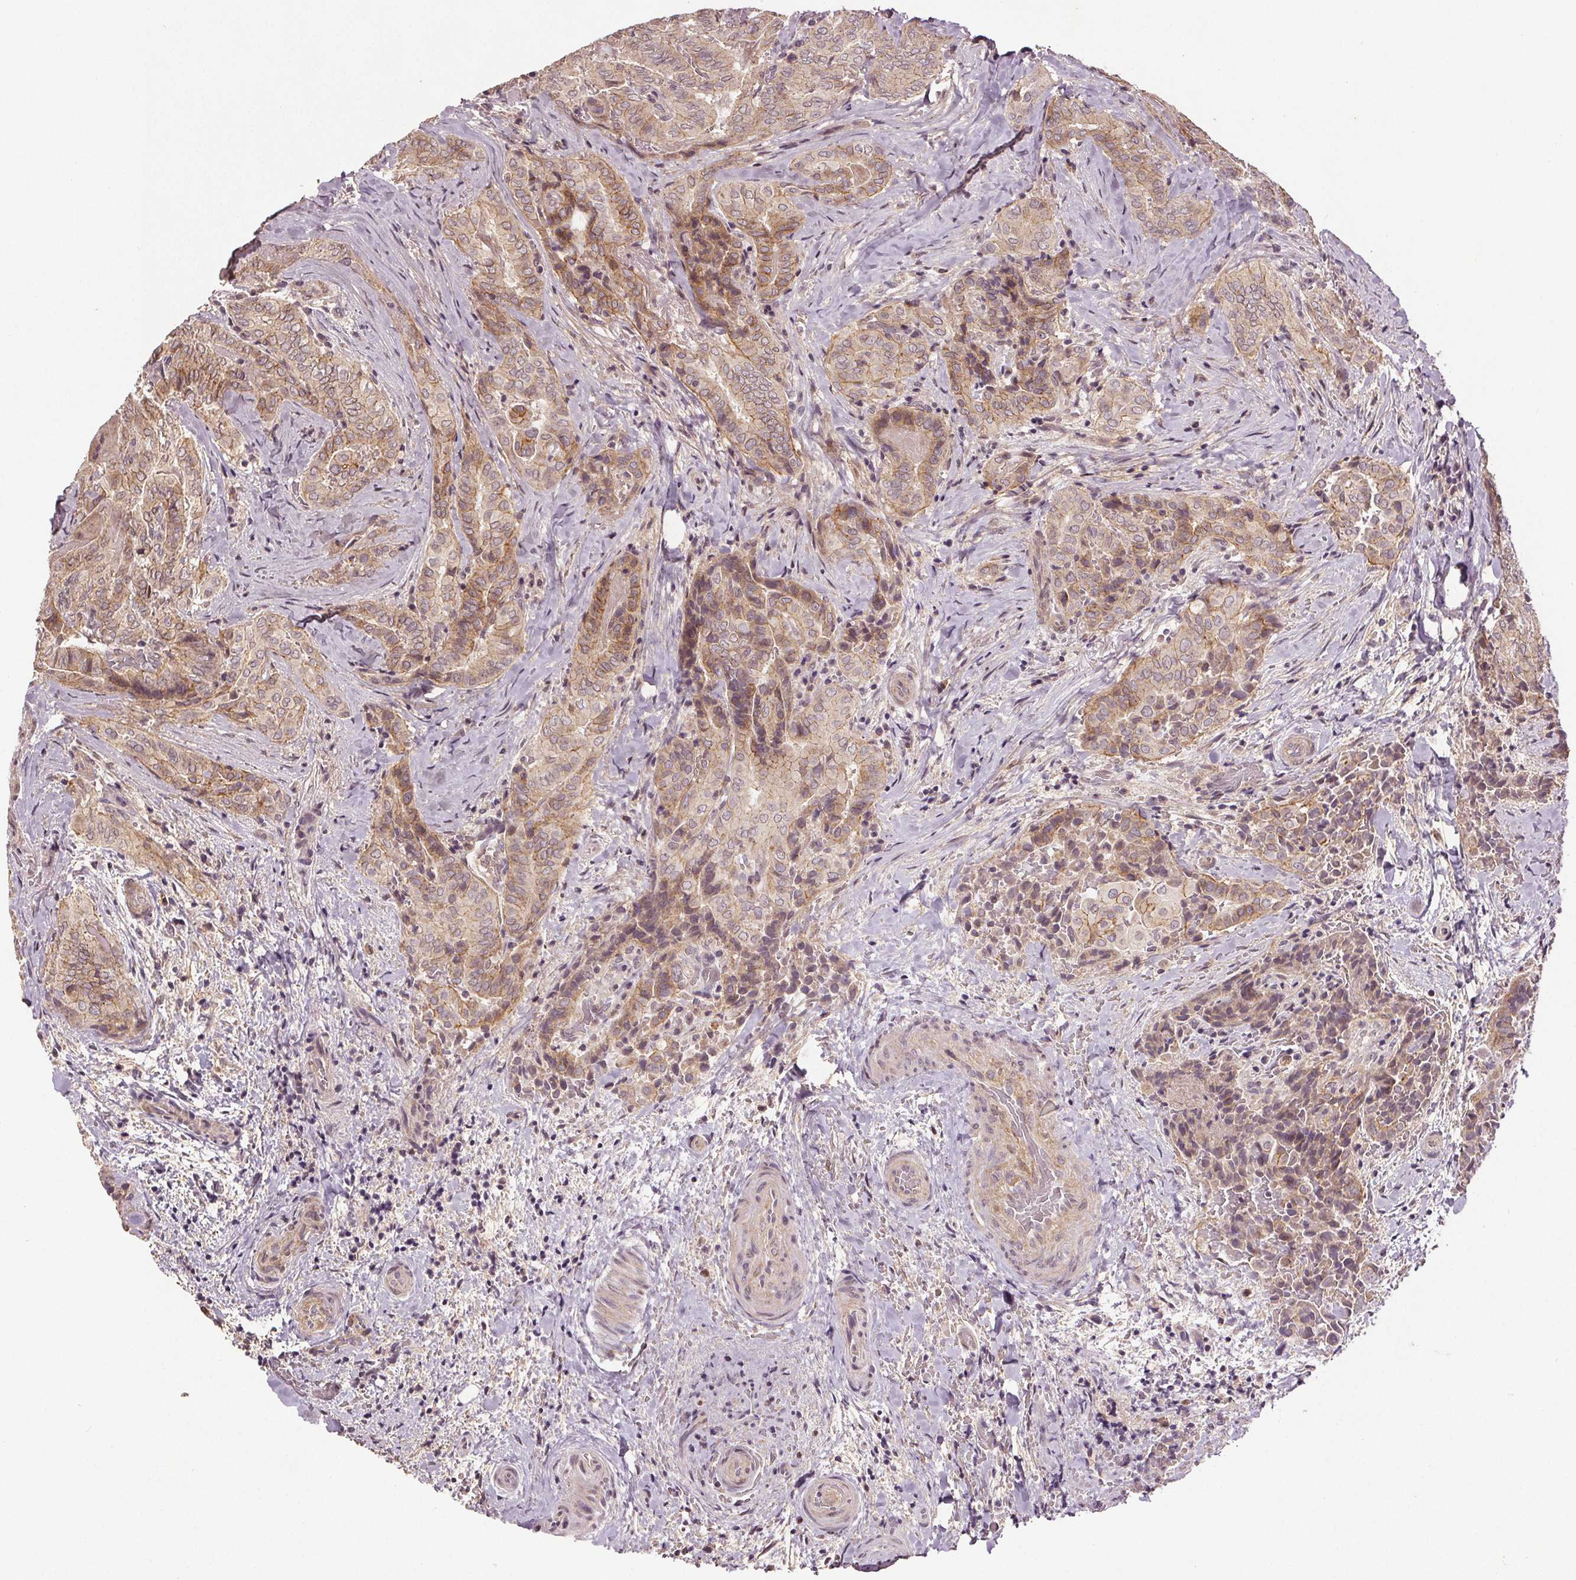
{"staining": {"intensity": "moderate", "quantity": "25%-75%", "location": "cytoplasmic/membranous"}, "tissue": "thyroid cancer", "cell_type": "Tumor cells", "image_type": "cancer", "snomed": [{"axis": "morphology", "description": "Papillary adenocarcinoma, NOS"}, {"axis": "topography", "description": "Thyroid gland"}], "caption": "There is medium levels of moderate cytoplasmic/membranous staining in tumor cells of thyroid papillary adenocarcinoma, as demonstrated by immunohistochemical staining (brown color).", "gene": "EPHB3", "patient": {"sex": "female", "age": 61}}